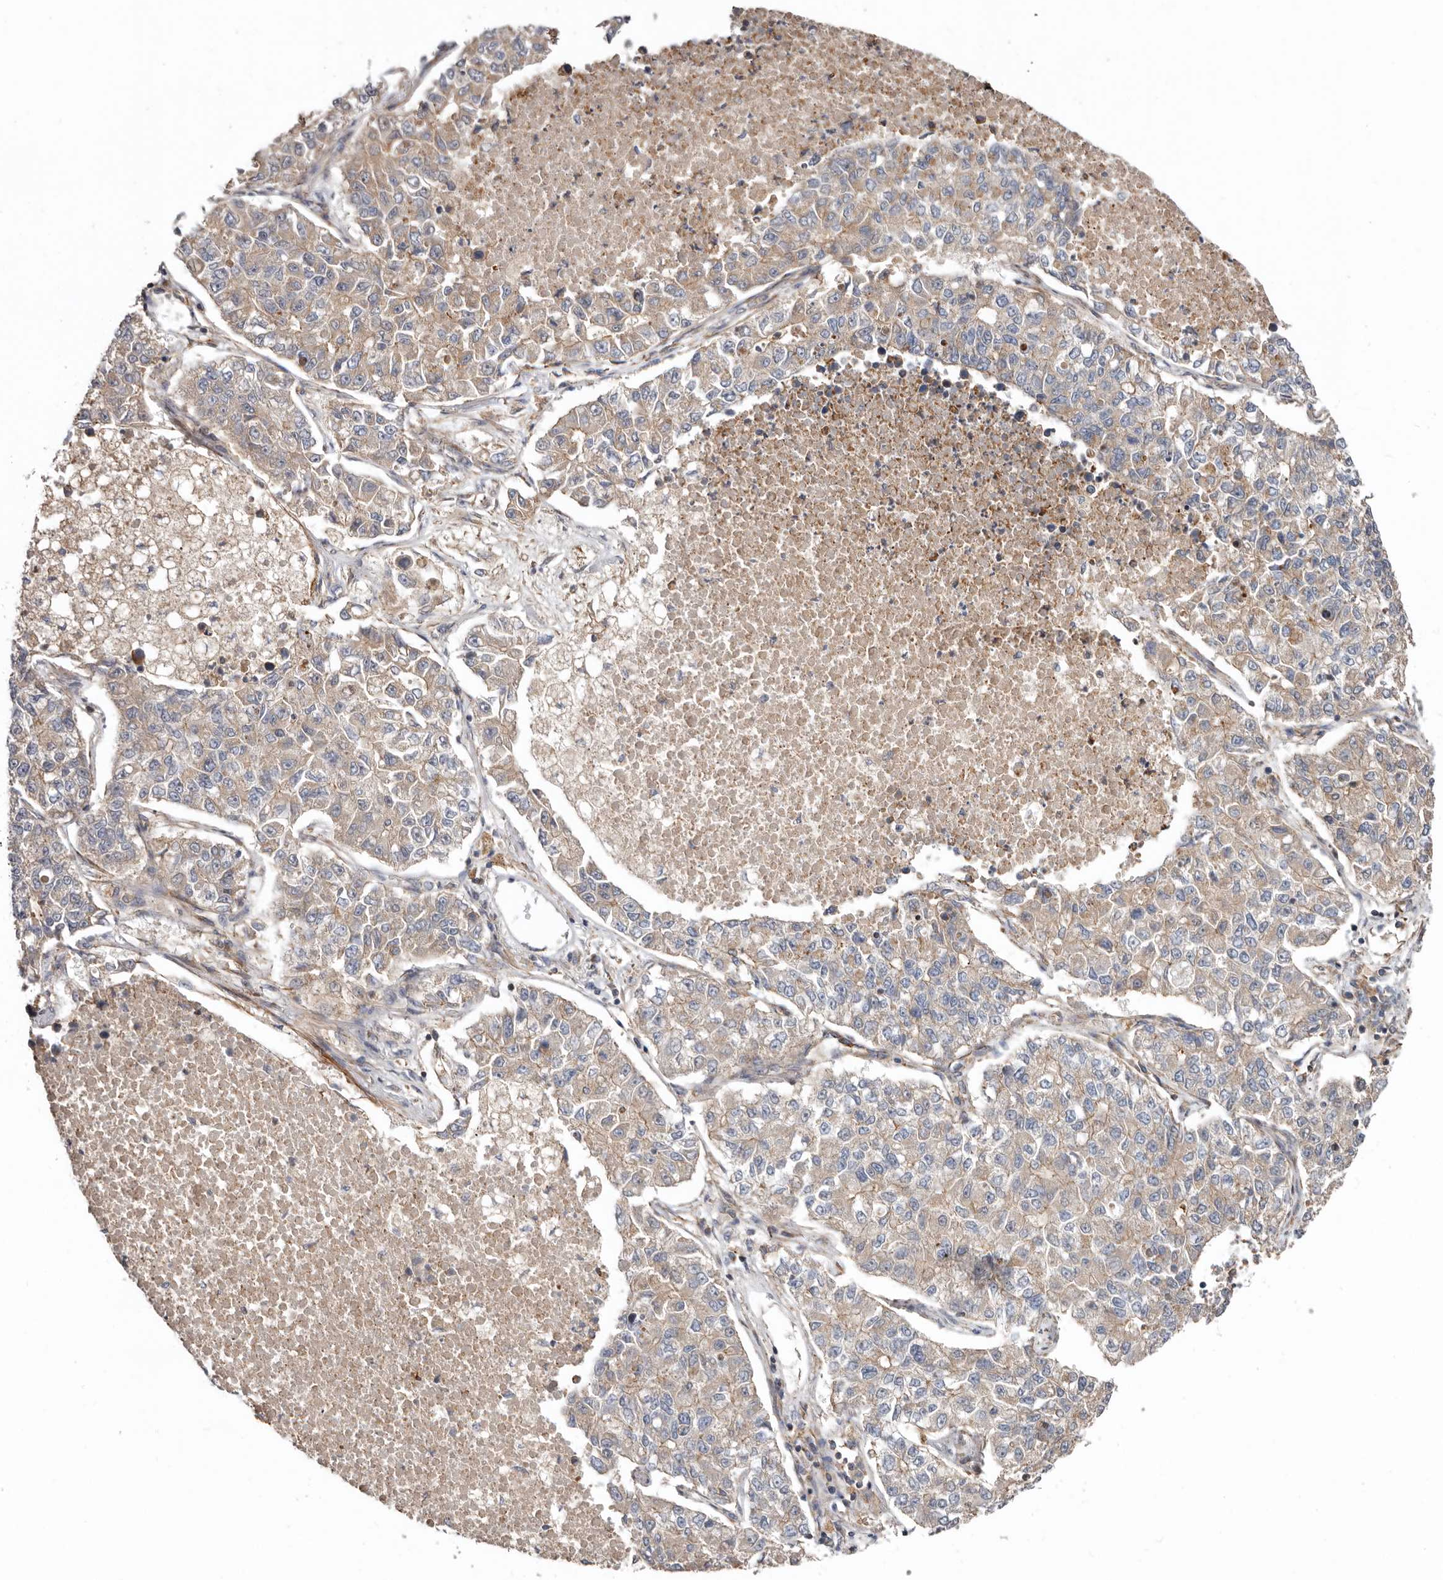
{"staining": {"intensity": "weak", "quantity": "25%-75%", "location": "cytoplasmic/membranous"}, "tissue": "lung cancer", "cell_type": "Tumor cells", "image_type": "cancer", "snomed": [{"axis": "morphology", "description": "Adenocarcinoma, NOS"}, {"axis": "topography", "description": "Lung"}], "caption": "A low amount of weak cytoplasmic/membranous expression is appreciated in approximately 25%-75% of tumor cells in lung cancer tissue.", "gene": "TMC7", "patient": {"sex": "male", "age": 49}}